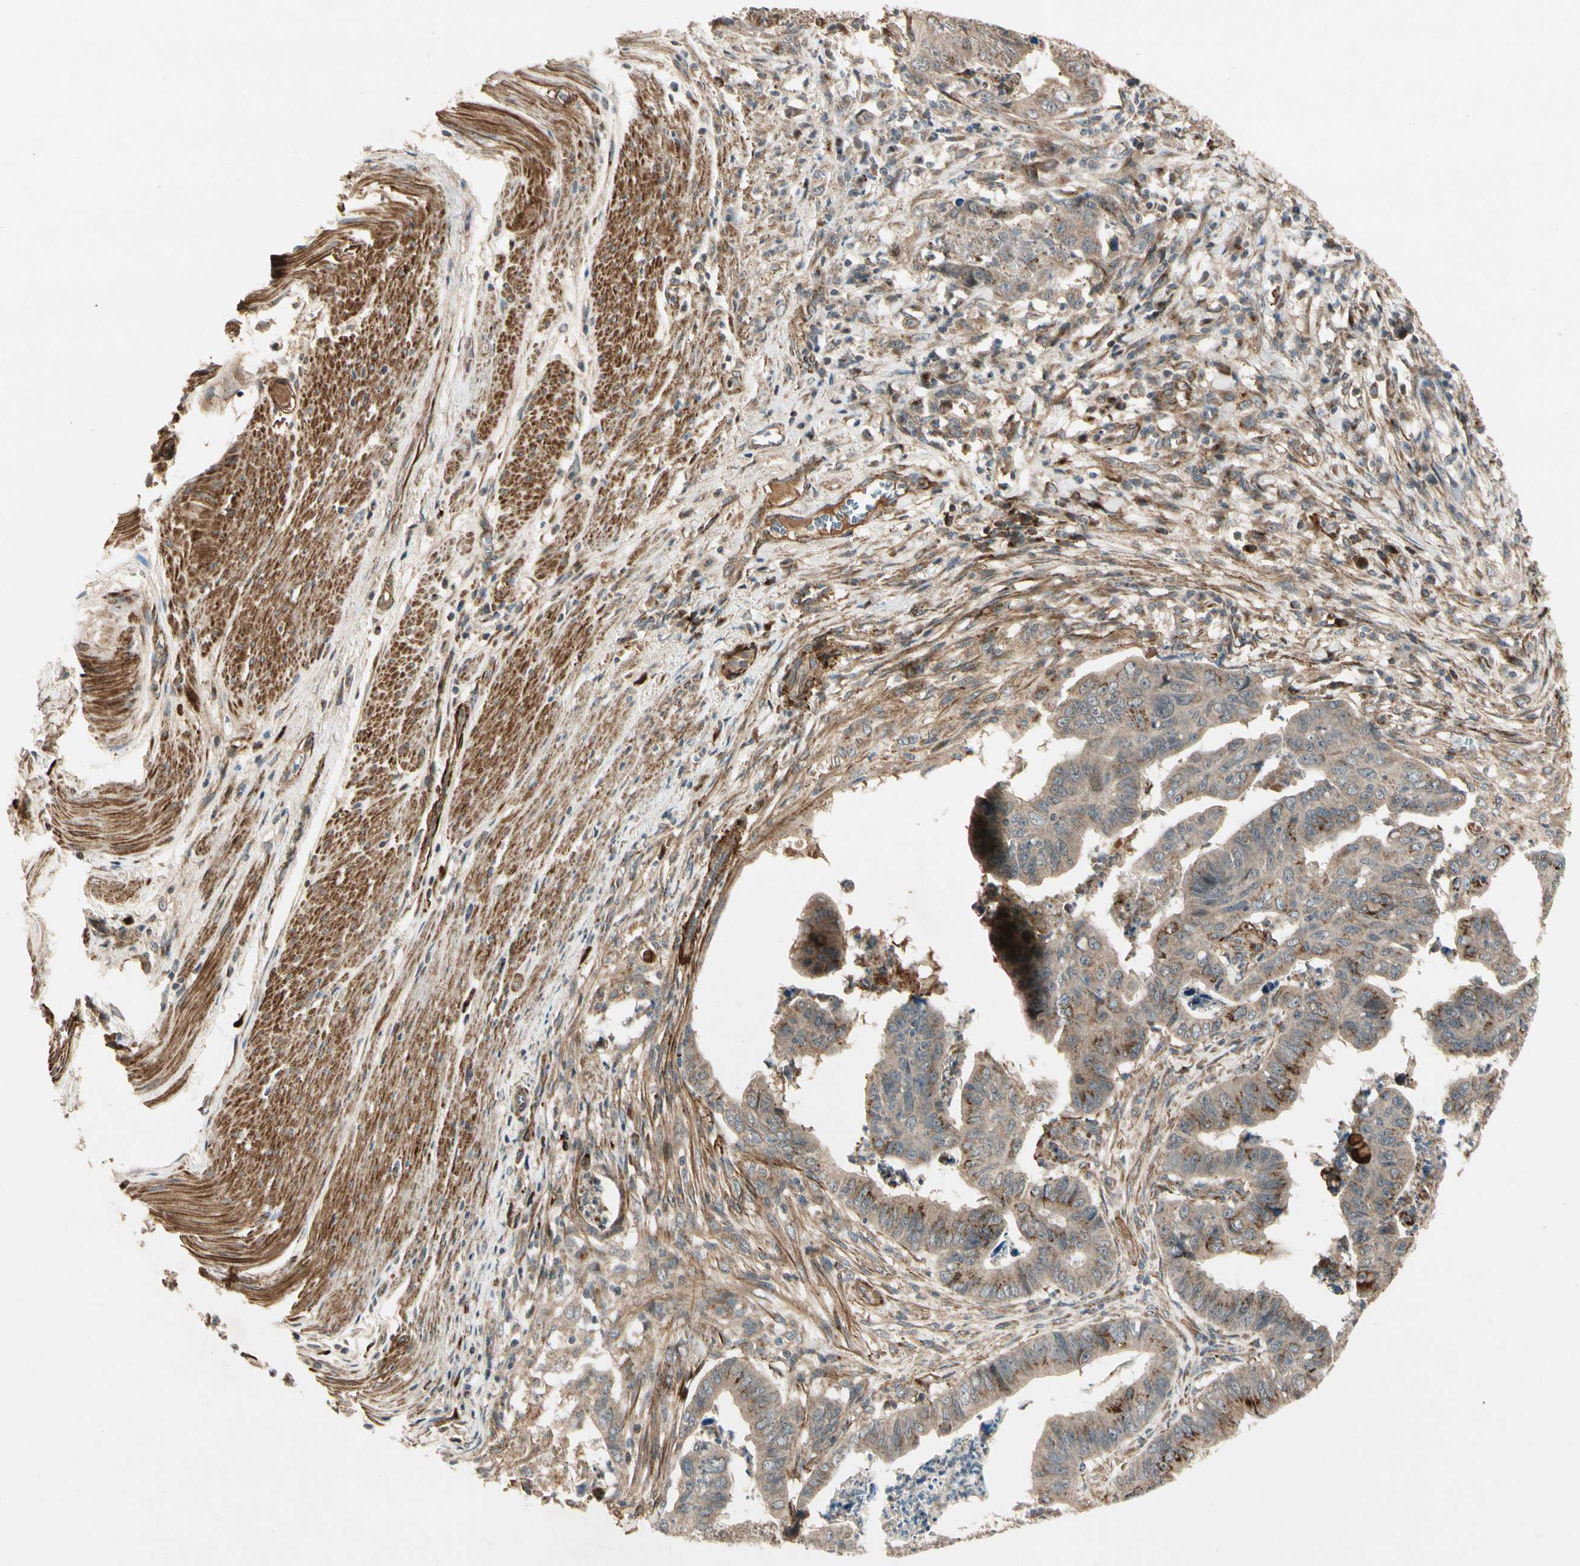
{"staining": {"intensity": "moderate", "quantity": ">75%", "location": "cytoplasmic/membranous"}, "tissue": "stomach cancer", "cell_type": "Tumor cells", "image_type": "cancer", "snomed": [{"axis": "morphology", "description": "Adenocarcinoma, NOS"}, {"axis": "topography", "description": "Stomach, lower"}], "caption": "Protein staining by IHC displays moderate cytoplasmic/membranous expression in approximately >75% of tumor cells in stomach cancer.", "gene": "GCK", "patient": {"sex": "male", "age": 77}}